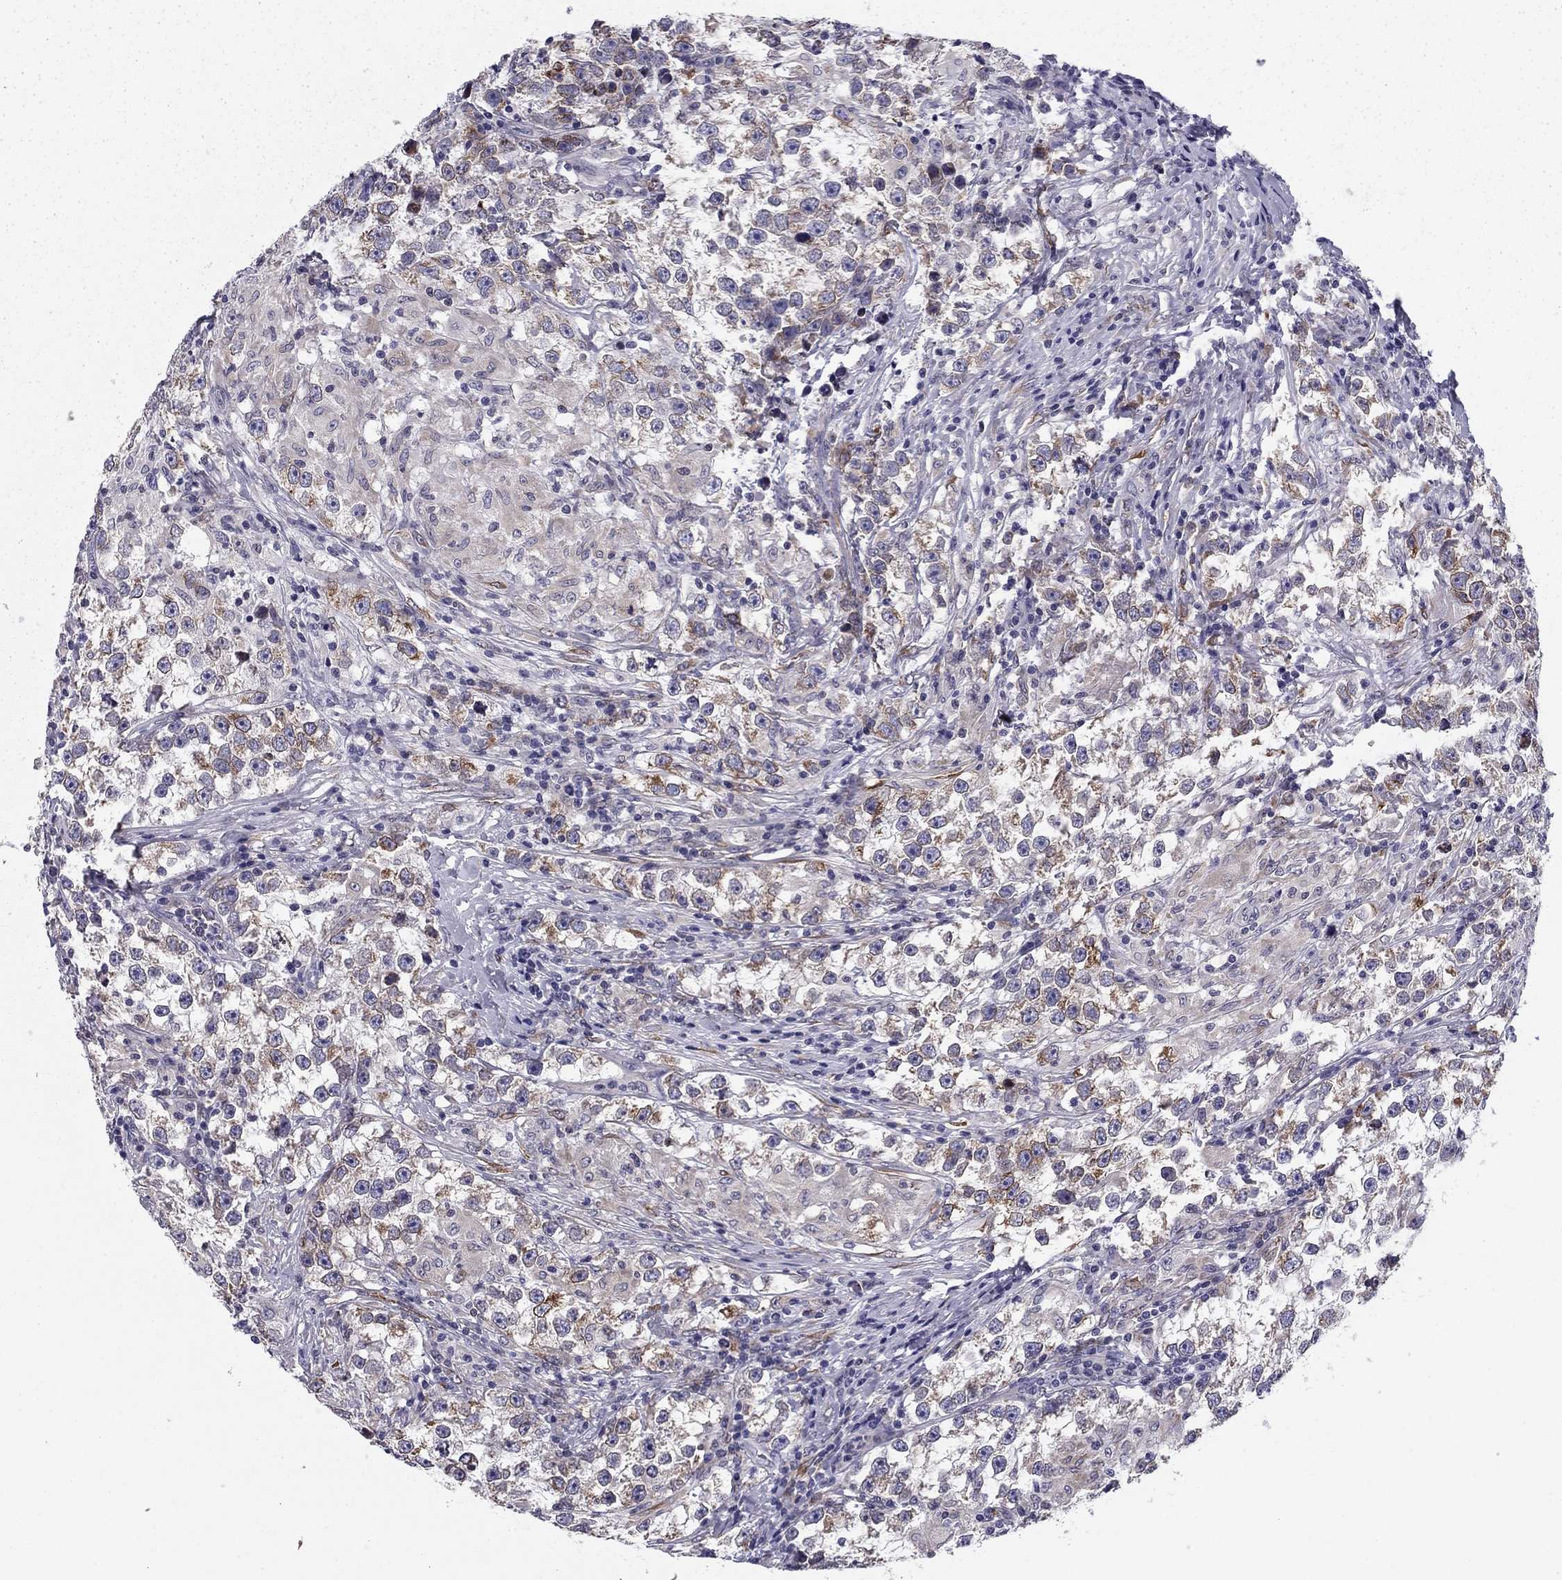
{"staining": {"intensity": "moderate", "quantity": "<25%", "location": "cytoplasmic/membranous"}, "tissue": "testis cancer", "cell_type": "Tumor cells", "image_type": "cancer", "snomed": [{"axis": "morphology", "description": "Seminoma, NOS"}, {"axis": "topography", "description": "Testis"}], "caption": "An IHC micrograph of neoplastic tissue is shown. Protein staining in brown highlights moderate cytoplasmic/membranous positivity in seminoma (testis) within tumor cells. (Brightfield microscopy of DAB IHC at high magnification).", "gene": "TMED3", "patient": {"sex": "male", "age": 46}}